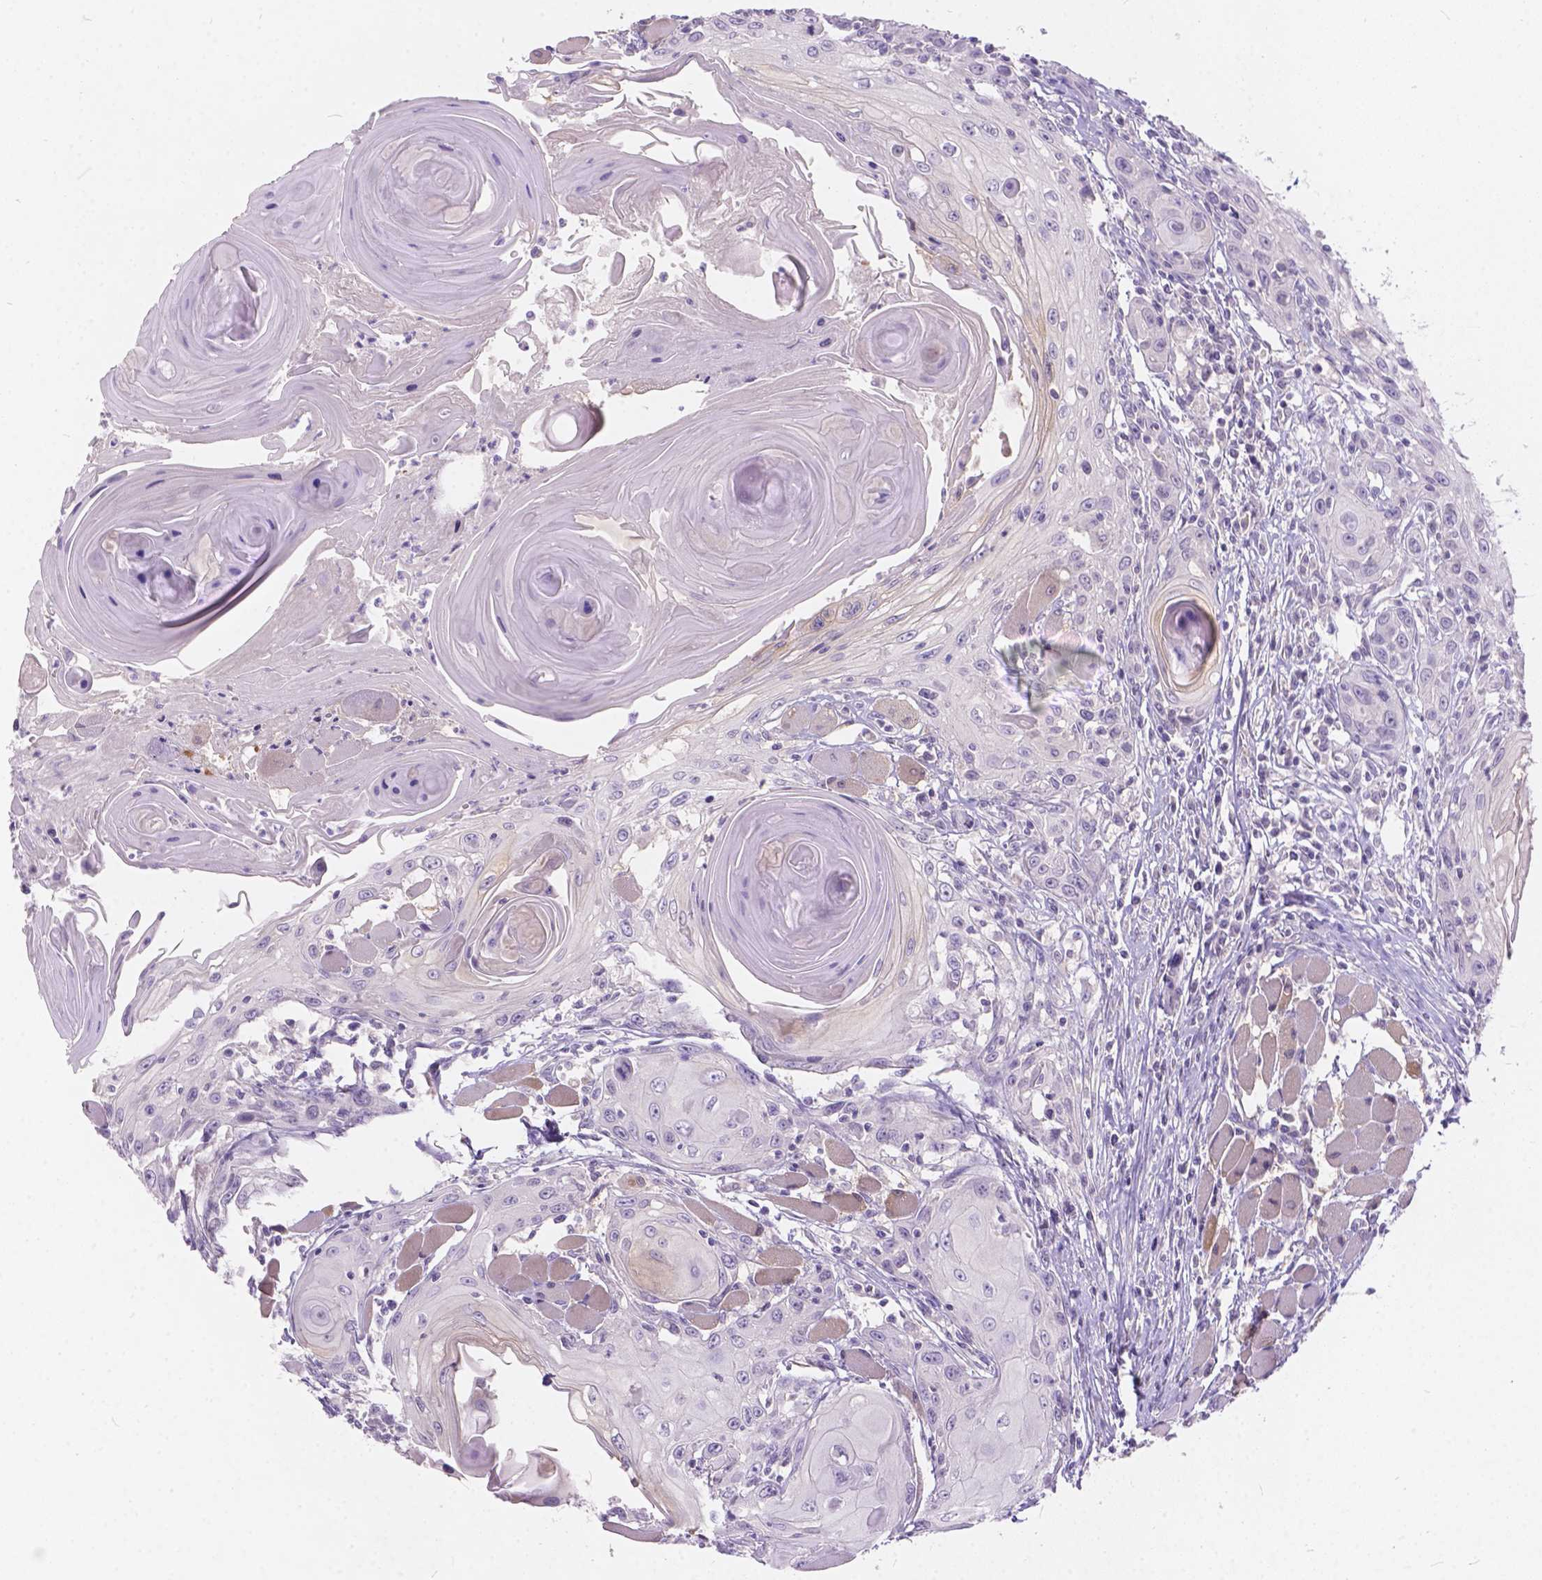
{"staining": {"intensity": "negative", "quantity": "none", "location": "none"}, "tissue": "head and neck cancer", "cell_type": "Tumor cells", "image_type": "cancer", "snomed": [{"axis": "morphology", "description": "Squamous cell carcinoma, NOS"}, {"axis": "topography", "description": "Head-Neck"}], "caption": "Immunohistochemistry of head and neck cancer (squamous cell carcinoma) exhibits no positivity in tumor cells. The staining is performed using DAB (3,3'-diaminobenzidine) brown chromogen with nuclei counter-stained in using hematoxylin.", "gene": "PEX11G", "patient": {"sex": "female", "age": 80}}